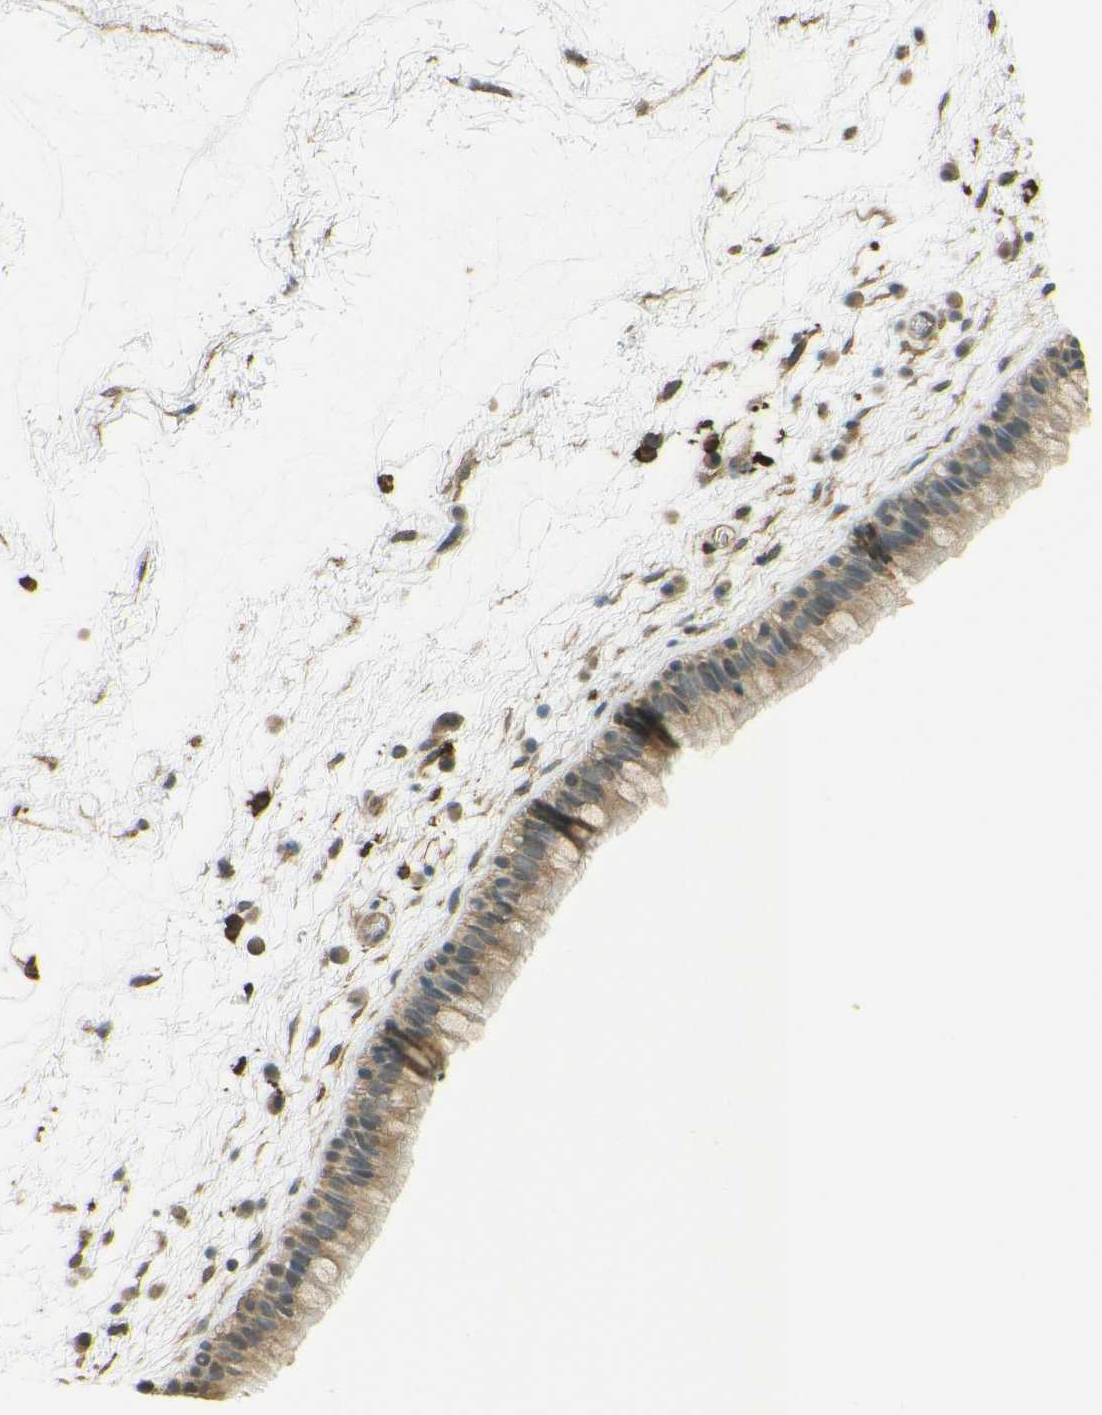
{"staining": {"intensity": "moderate", "quantity": ">75%", "location": "cytoplasmic/membranous"}, "tissue": "nasopharynx", "cell_type": "Respiratory epithelial cells", "image_type": "normal", "snomed": [{"axis": "morphology", "description": "Normal tissue, NOS"}, {"axis": "morphology", "description": "Inflammation, NOS"}, {"axis": "topography", "description": "Nasopharynx"}], "caption": "IHC of normal human nasopharynx shows medium levels of moderate cytoplasmic/membranous positivity in about >75% of respiratory epithelial cells. (DAB (3,3'-diaminobenzidine) IHC, brown staining for protein, blue staining for nuclei).", "gene": "DAB2", "patient": {"sex": "male", "age": 48}}